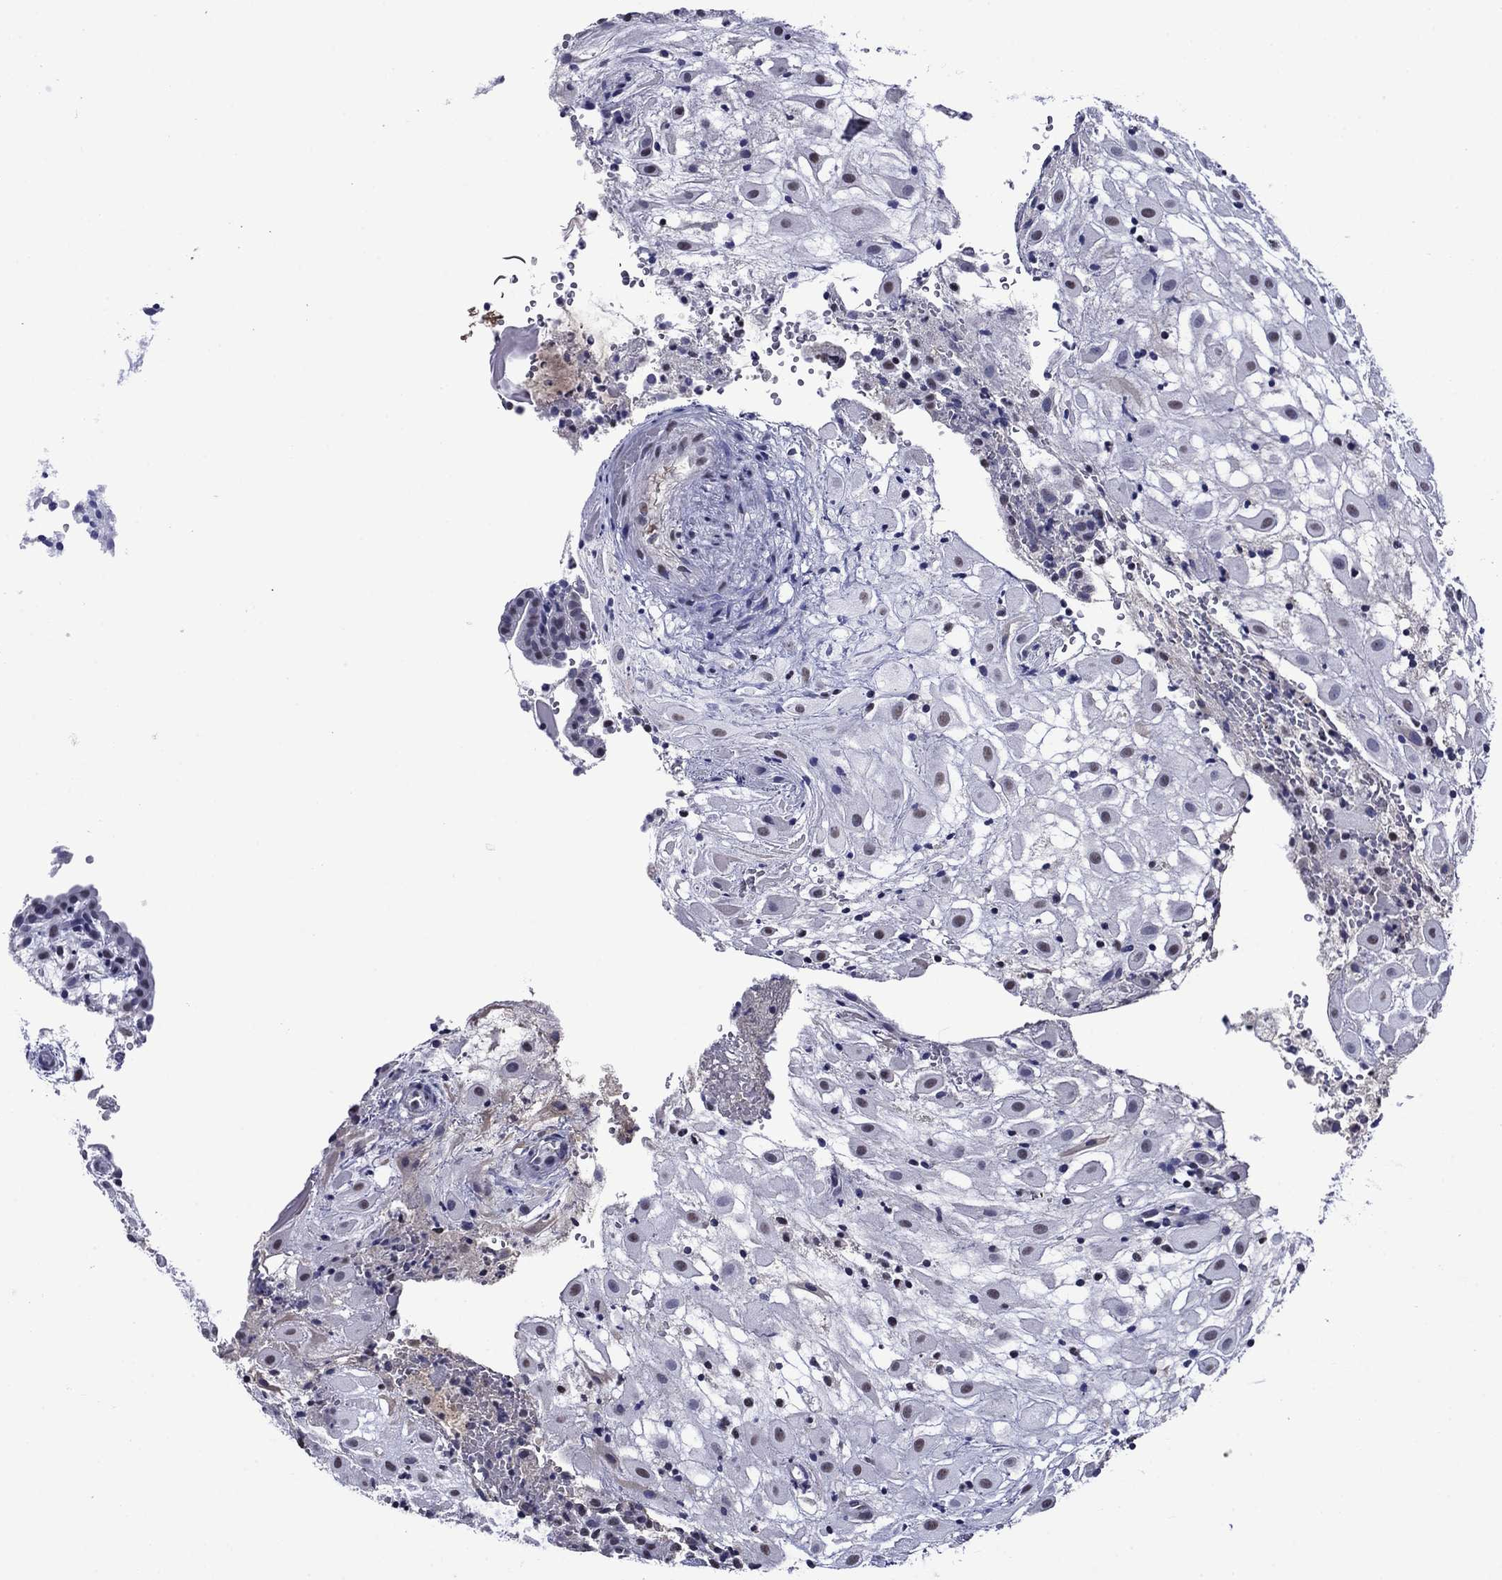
{"staining": {"intensity": "negative", "quantity": "none", "location": "none"}, "tissue": "placenta", "cell_type": "Decidual cells", "image_type": "normal", "snomed": [{"axis": "morphology", "description": "Normal tissue, NOS"}, {"axis": "topography", "description": "Placenta"}], "caption": "Immunohistochemistry (IHC) histopathology image of unremarkable placenta: human placenta stained with DAB (3,3'-diaminobenzidine) demonstrates no significant protein positivity in decidual cells. The staining was performed using DAB to visualize the protein expression in brown, while the nuclei were stained in blue with hematoxylin (Magnification: 20x).", "gene": "APOA2", "patient": {"sex": "female", "age": 24}}